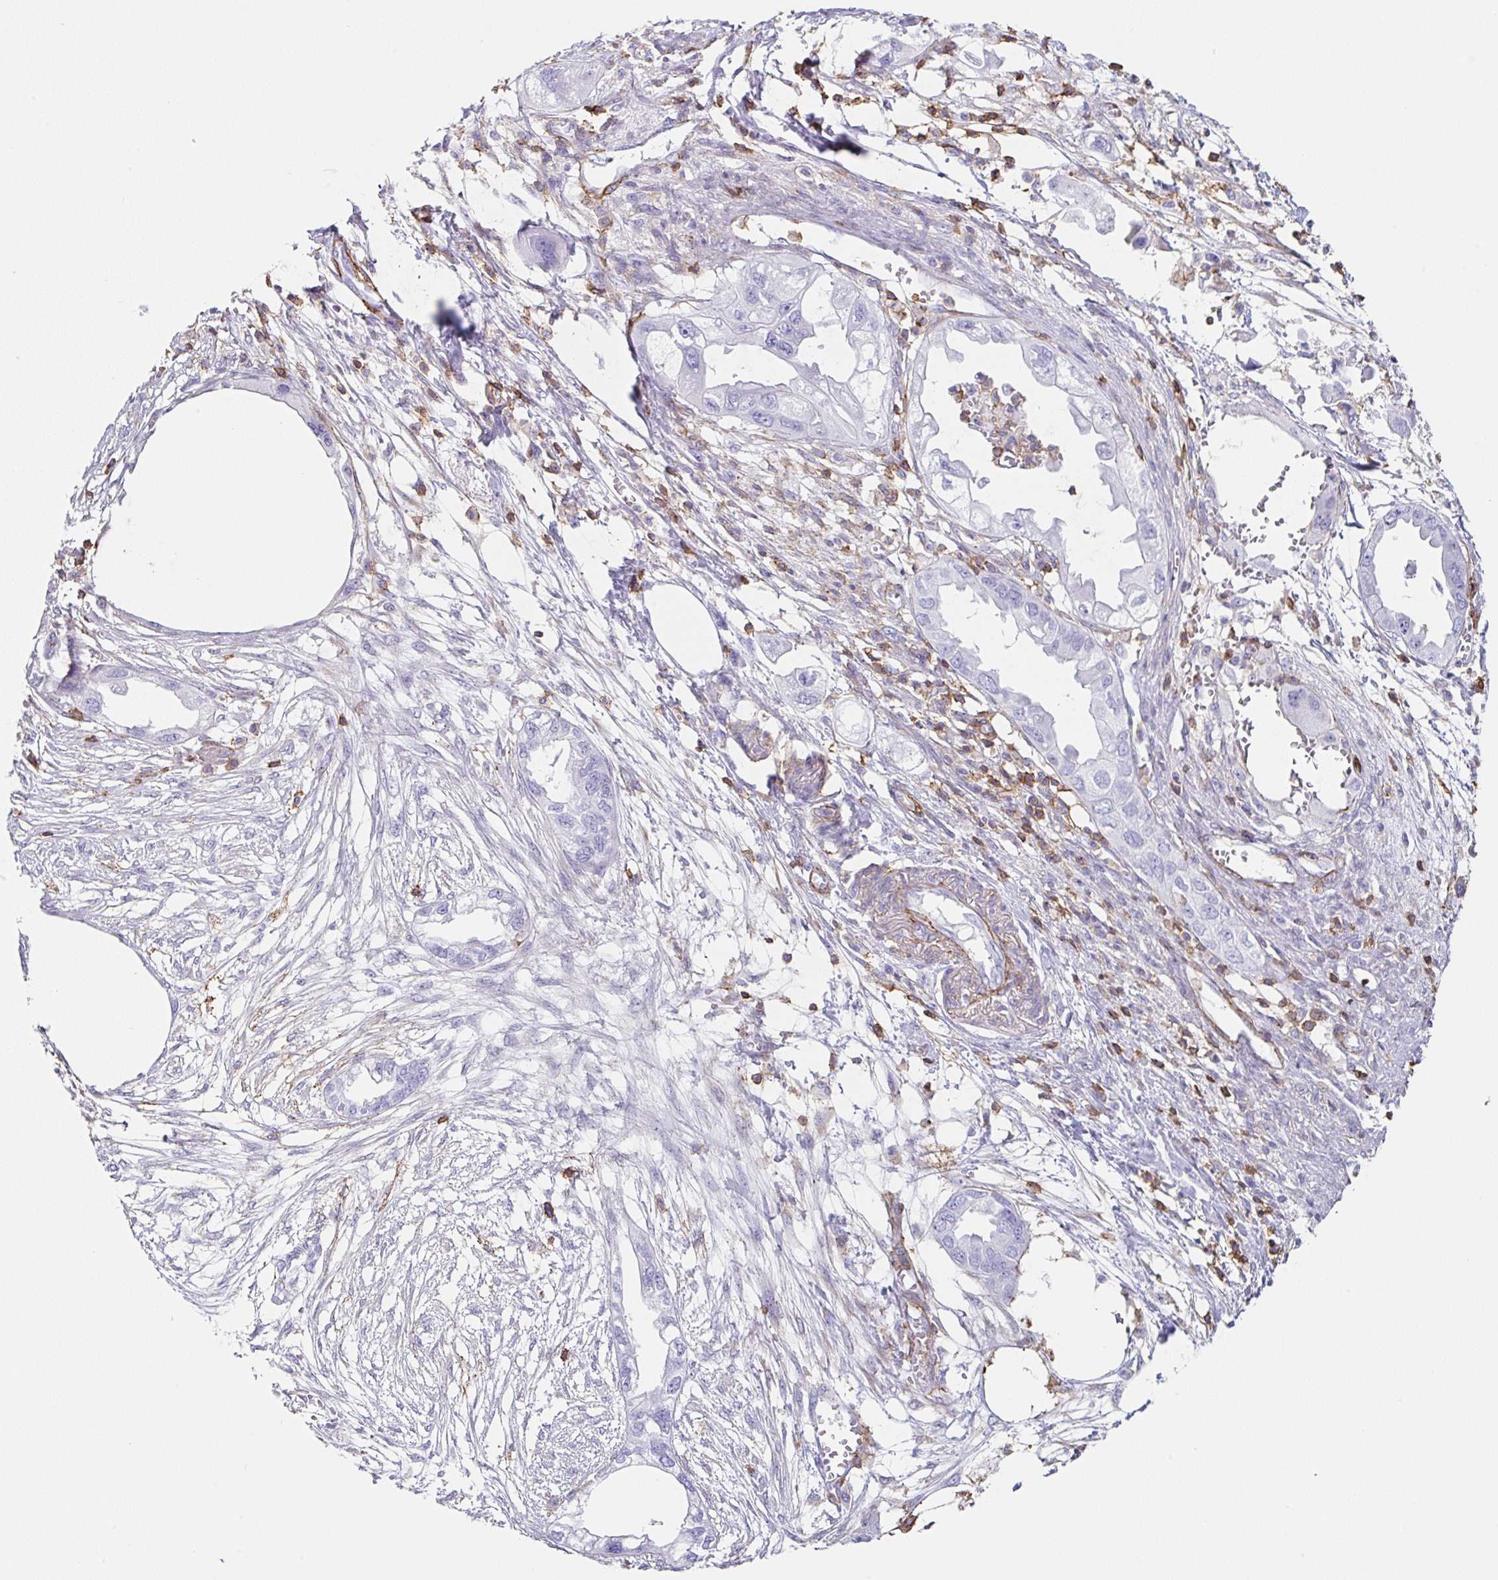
{"staining": {"intensity": "negative", "quantity": "none", "location": "none"}, "tissue": "endometrial cancer", "cell_type": "Tumor cells", "image_type": "cancer", "snomed": [{"axis": "morphology", "description": "Adenocarcinoma, NOS"}, {"axis": "morphology", "description": "Adenocarcinoma, metastatic, NOS"}, {"axis": "topography", "description": "Adipose tissue"}, {"axis": "topography", "description": "Endometrium"}], "caption": "Tumor cells are negative for brown protein staining in endometrial cancer.", "gene": "MTTP", "patient": {"sex": "female", "age": 67}}